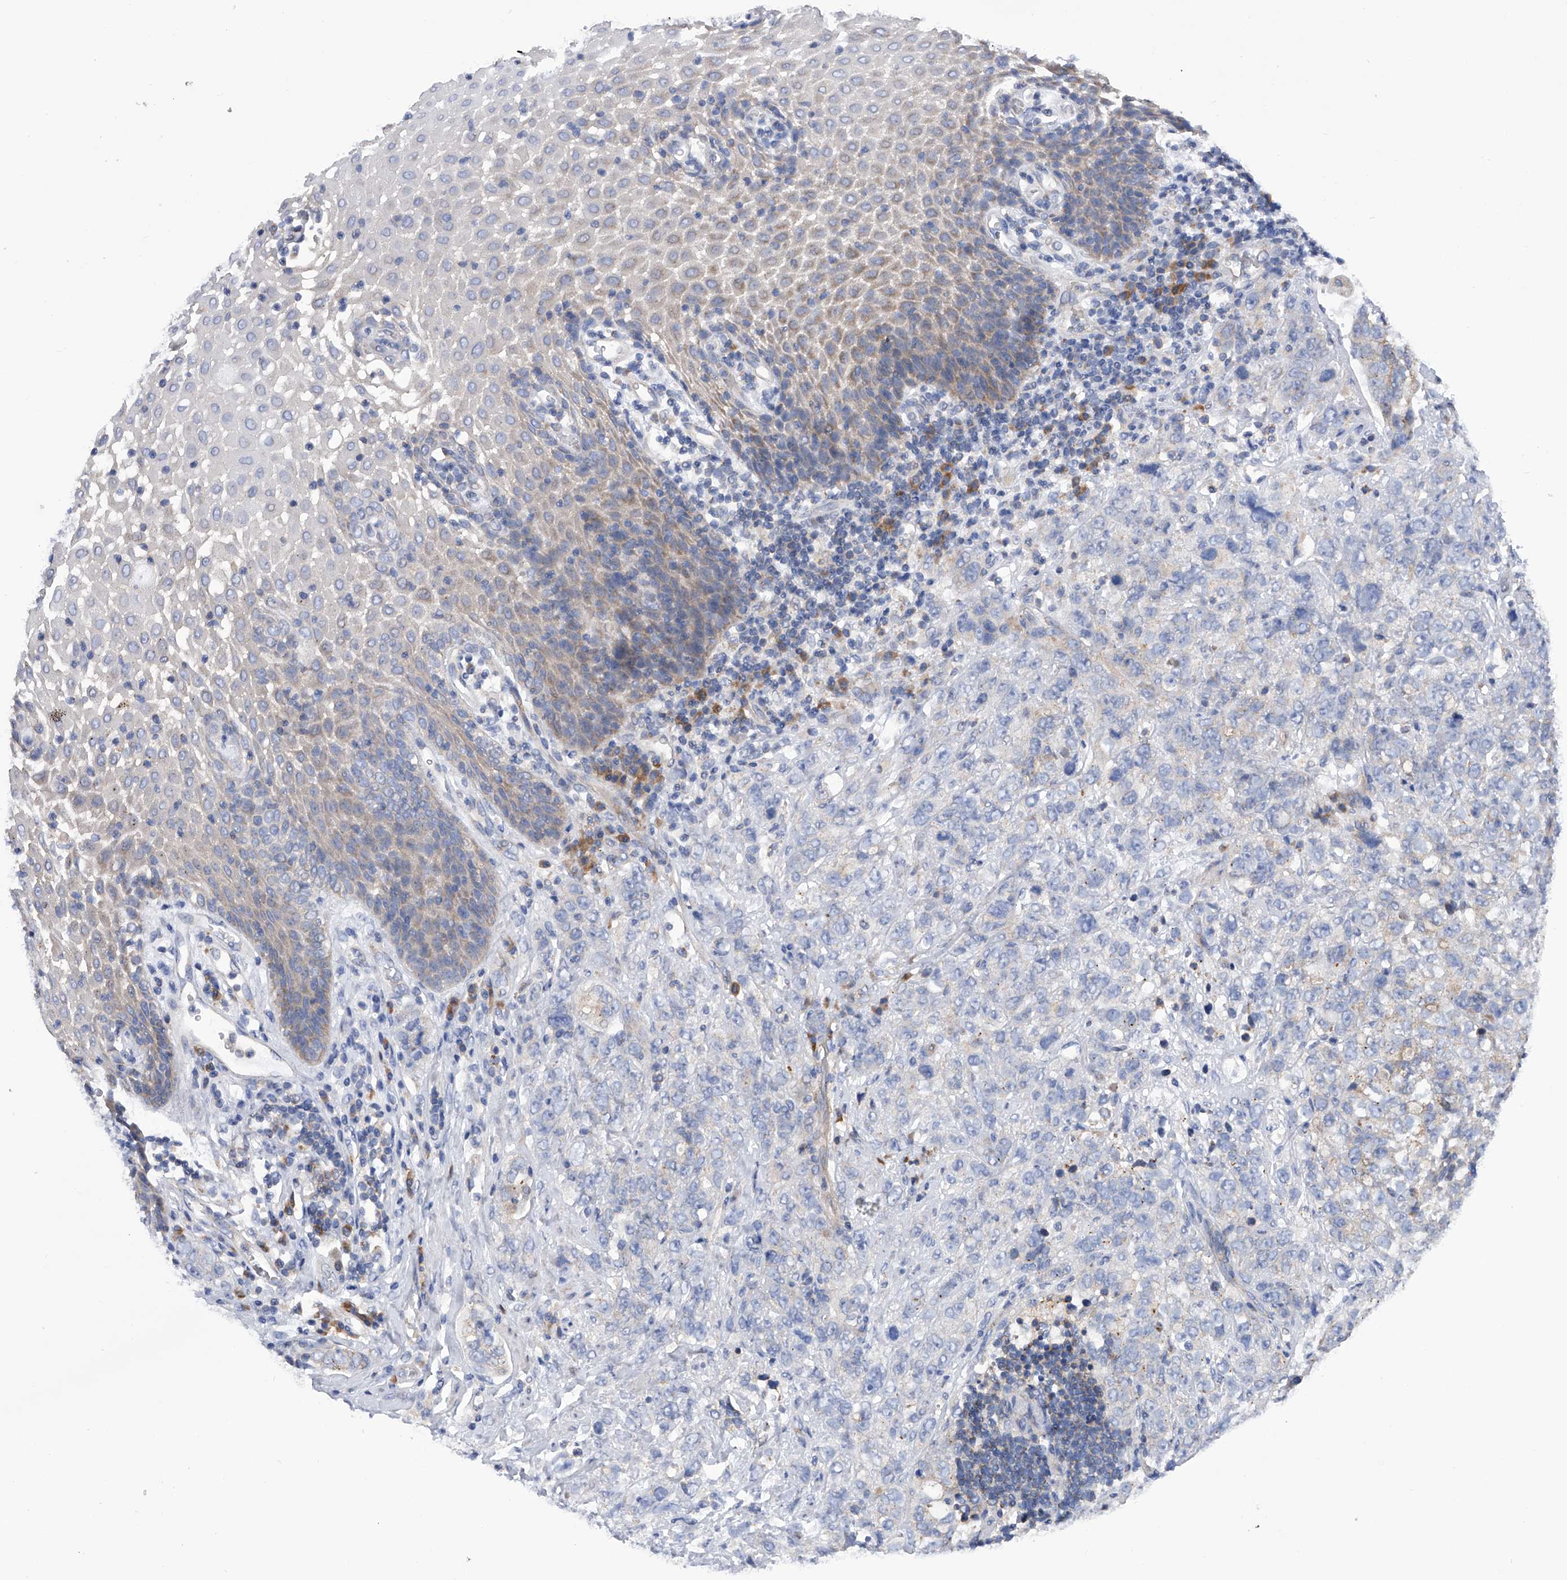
{"staining": {"intensity": "negative", "quantity": "none", "location": "none"}, "tissue": "stomach cancer", "cell_type": "Tumor cells", "image_type": "cancer", "snomed": [{"axis": "morphology", "description": "Adenocarcinoma, NOS"}, {"axis": "topography", "description": "Stomach"}], "caption": "Tumor cells show no significant staining in stomach adenocarcinoma.", "gene": "MLYCD", "patient": {"sex": "male", "age": 48}}